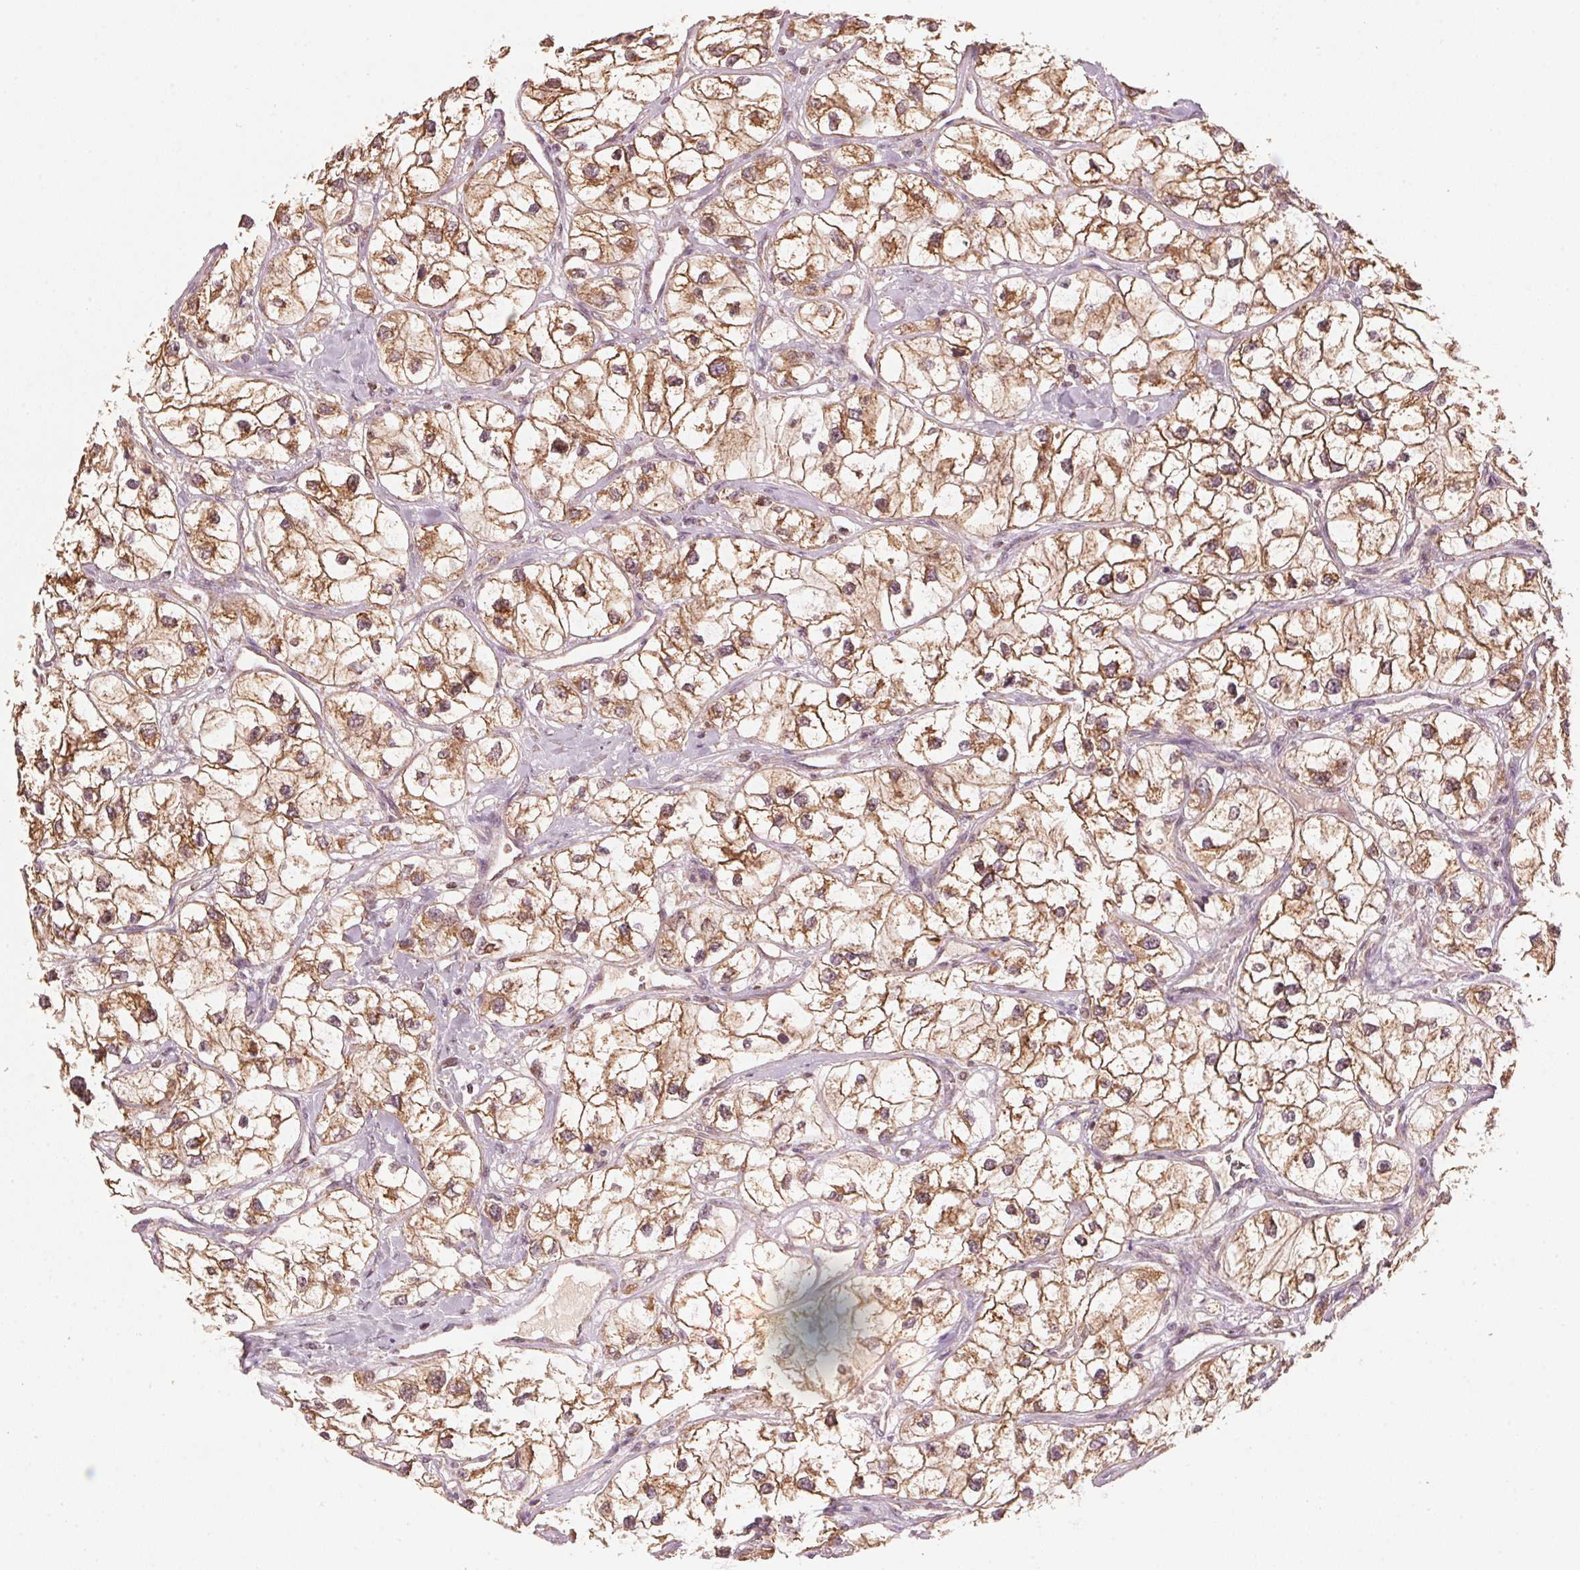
{"staining": {"intensity": "moderate", "quantity": ">75%", "location": "cytoplasmic/membranous"}, "tissue": "renal cancer", "cell_type": "Tumor cells", "image_type": "cancer", "snomed": [{"axis": "morphology", "description": "Adenocarcinoma, NOS"}, {"axis": "topography", "description": "Kidney"}], "caption": "Brown immunohistochemical staining in adenocarcinoma (renal) shows moderate cytoplasmic/membranous expression in about >75% of tumor cells. (brown staining indicates protein expression, while blue staining denotes nuclei).", "gene": "ARHGAP6", "patient": {"sex": "male", "age": 59}}